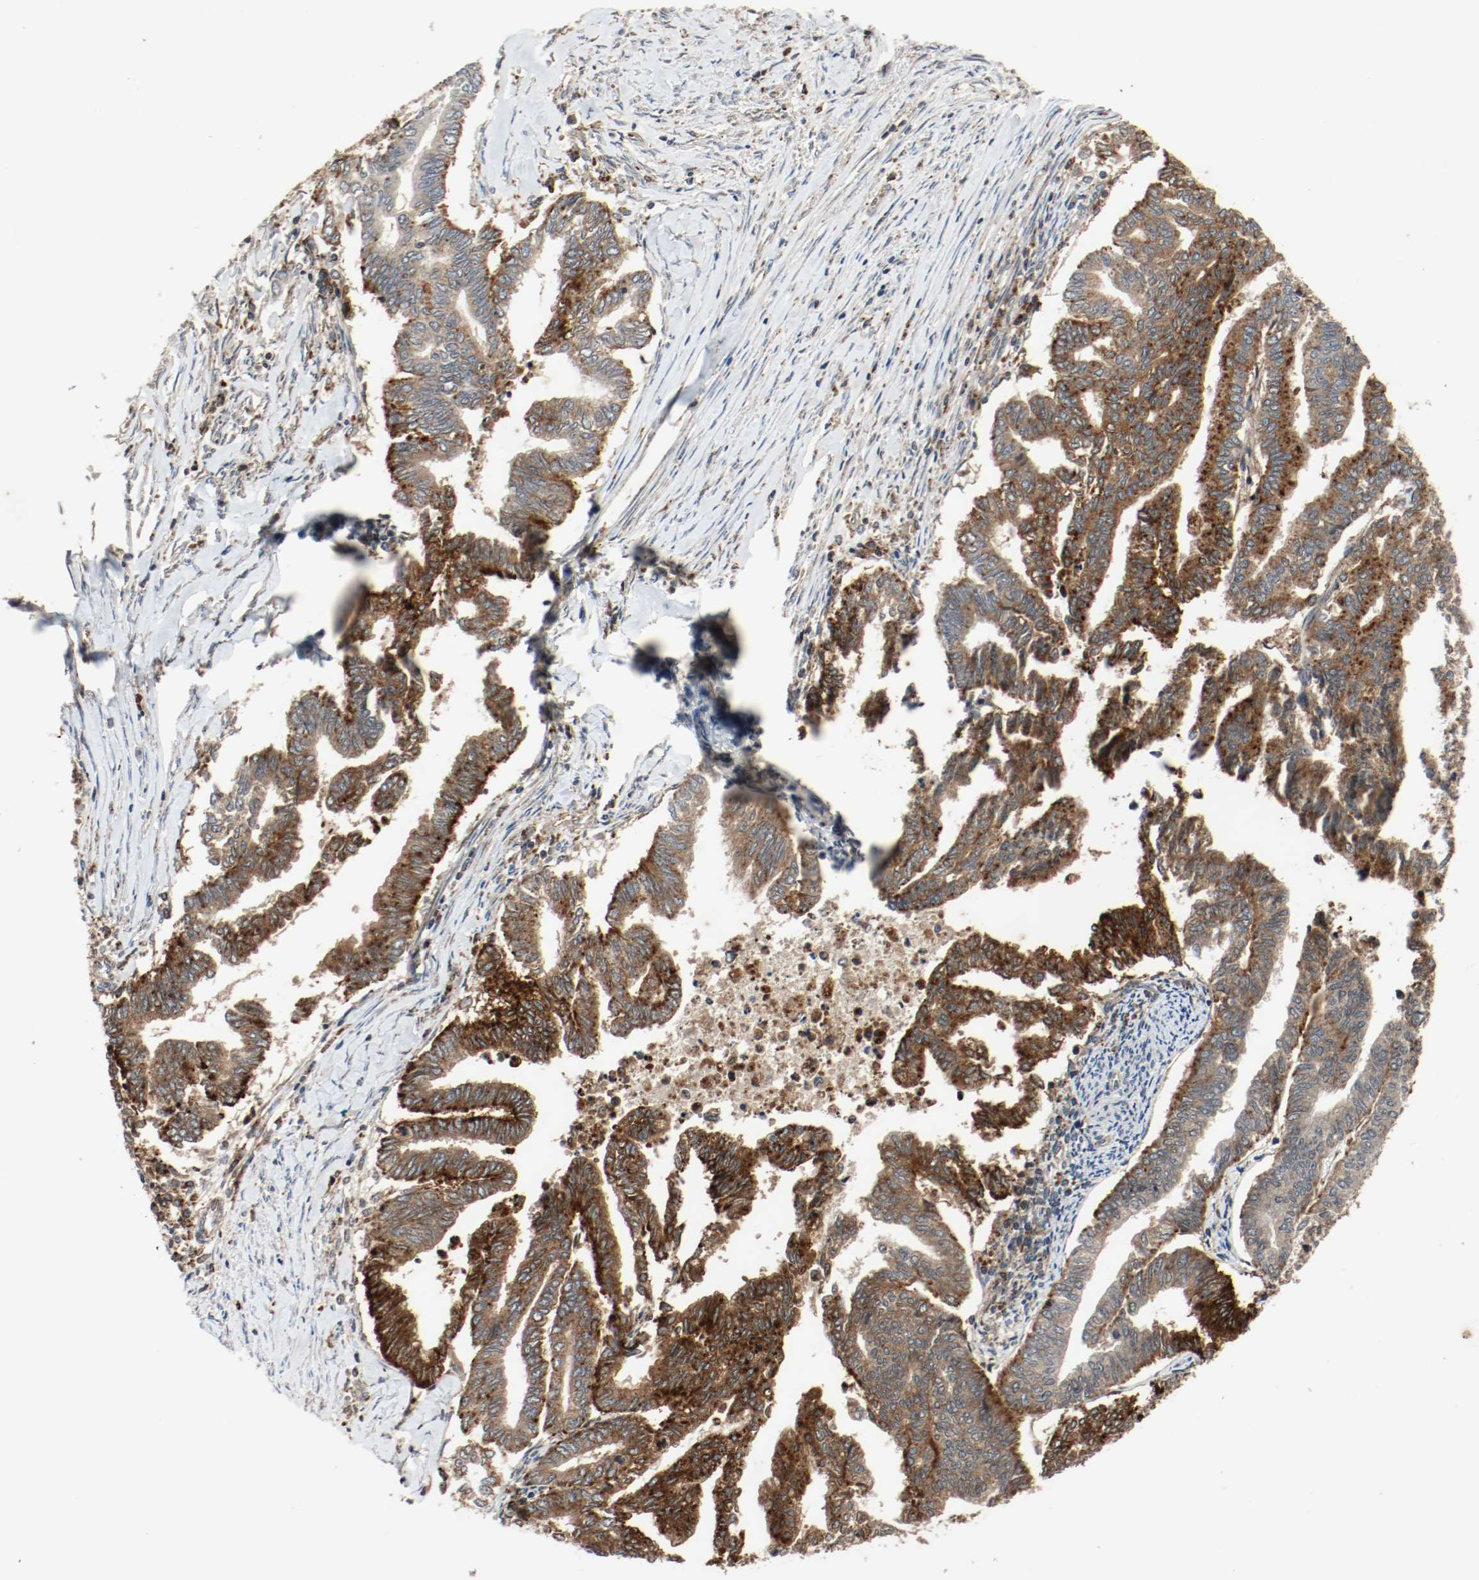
{"staining": {"intensity": "strong", "quantity": ">75%", "location": "cytoplasmic/membranous"}, "tissue": "endometrial cancer", "cell_type": "Tumor cells", "image_type": "cancer", "snomed": [{"axis": "morphology", "description": "Adenocarcinoma, NOS"}, {"axis": "topography", "description": "Endometrium"}], "caption": "Endometrial adenocarcinoma stained with DAB immunohistochemistry (IHC) reveals high levels of strong cytoplasmic/membranous positivity in approximately >75% of tumor cells.", "gene": "LAMP2", "patient": {"sex": "female", "age": 79}}